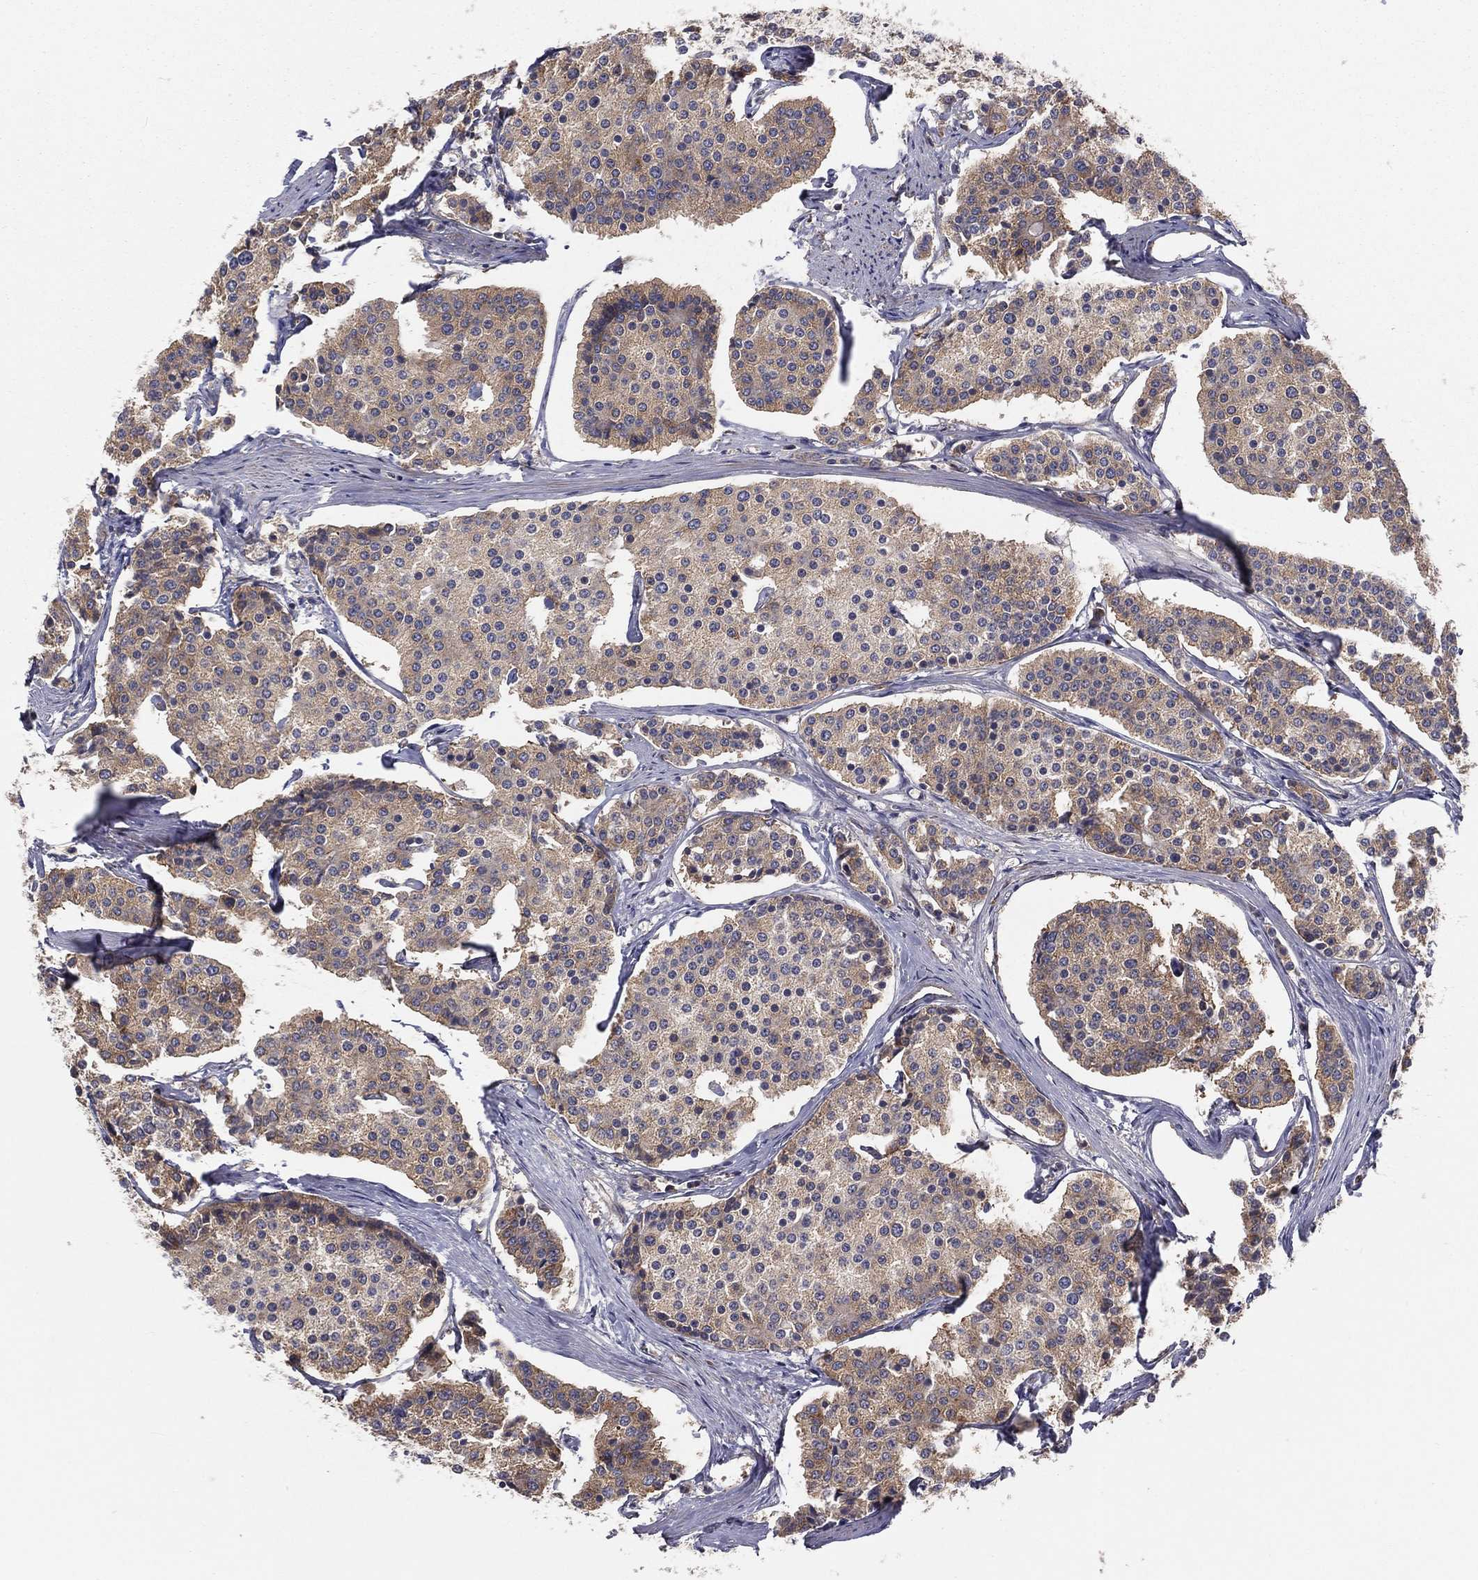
{"staining": {"intensity": "weak", "quantity": "25%-75%", "location": "cytoplasmic/membranous"}, "tissue": "carcinoid", "cell_type": "Tumor cells", "image_type": "cancer", "snomed": [{"axis": "morphology", "description": "Carcinoid, malignant, NOS"}, {"axis": "topography", "description": "Small intestine"}], "caption": "This image reveals carcinoid stained with IHC to label a protein in brown. The cytoplasmic/membranous of tumor cells show weak positivity for the protein. Nuclei are counter-stained blue.", "gene": "EIF2B5", "patient": {"sex": "female", "age": 65}}